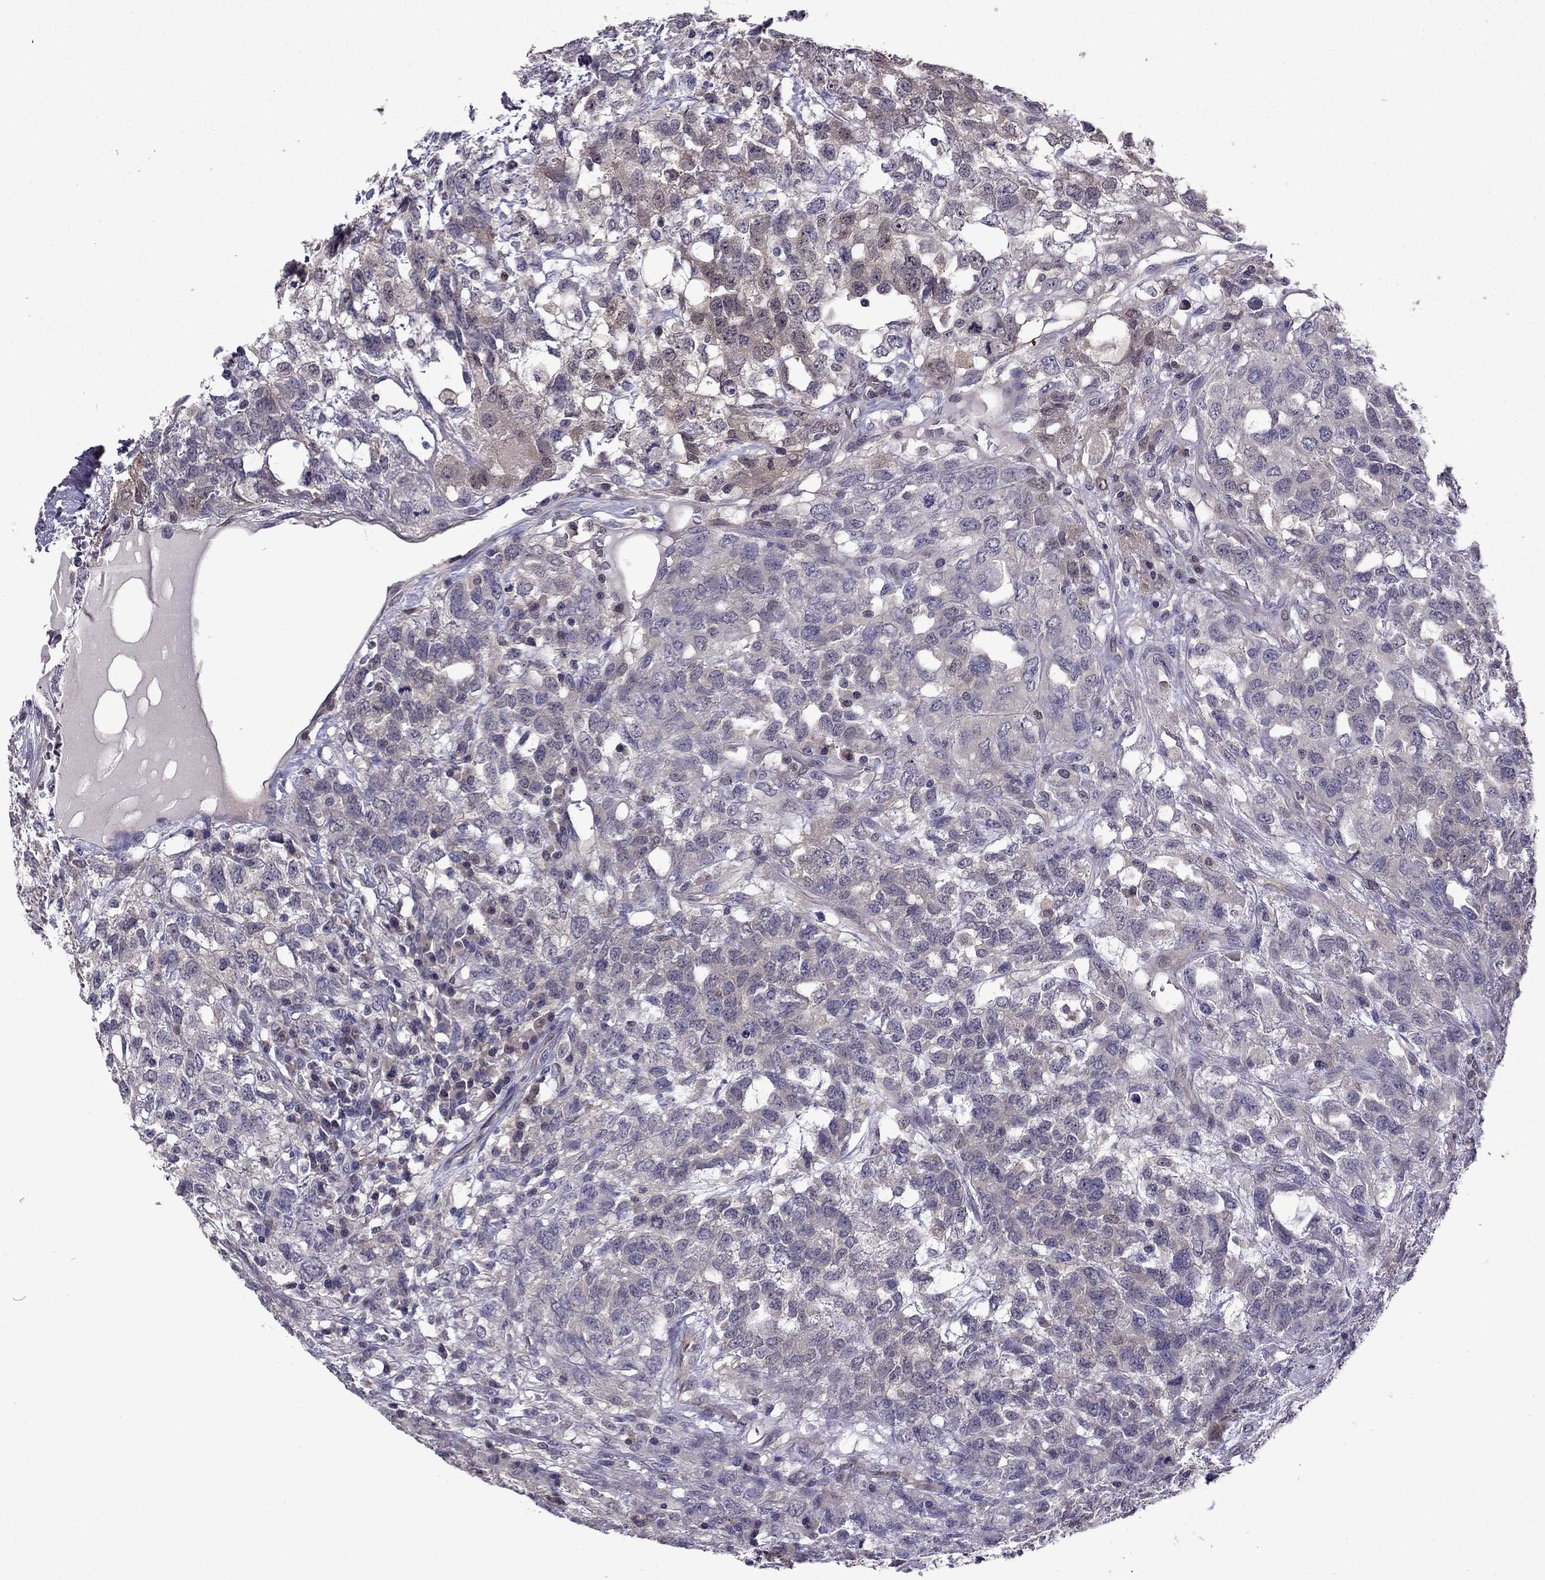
{"staining": {"intensity": "weak", "quantity": "<25%", "location": "cytoplasmic/membranous"}, "tissue": "testis cancer", "cell_type": "Tumor cells", "image_type": "cancer", "snomed": [{"axis": "morphology", "description": "Seminoma, NOS"}, {"axis": "topography", "description": "Testis"}], "caption": "High magnification brightfield microscopy of seminoma (testis) stained with DAB (3,3'-diaminobenzidine) (brown) and counterstained with hematoxylin (blue): tumor cells show no significant positivity.", "gene": "CDK5", "patient": {"sex": "male", "age": 52}}